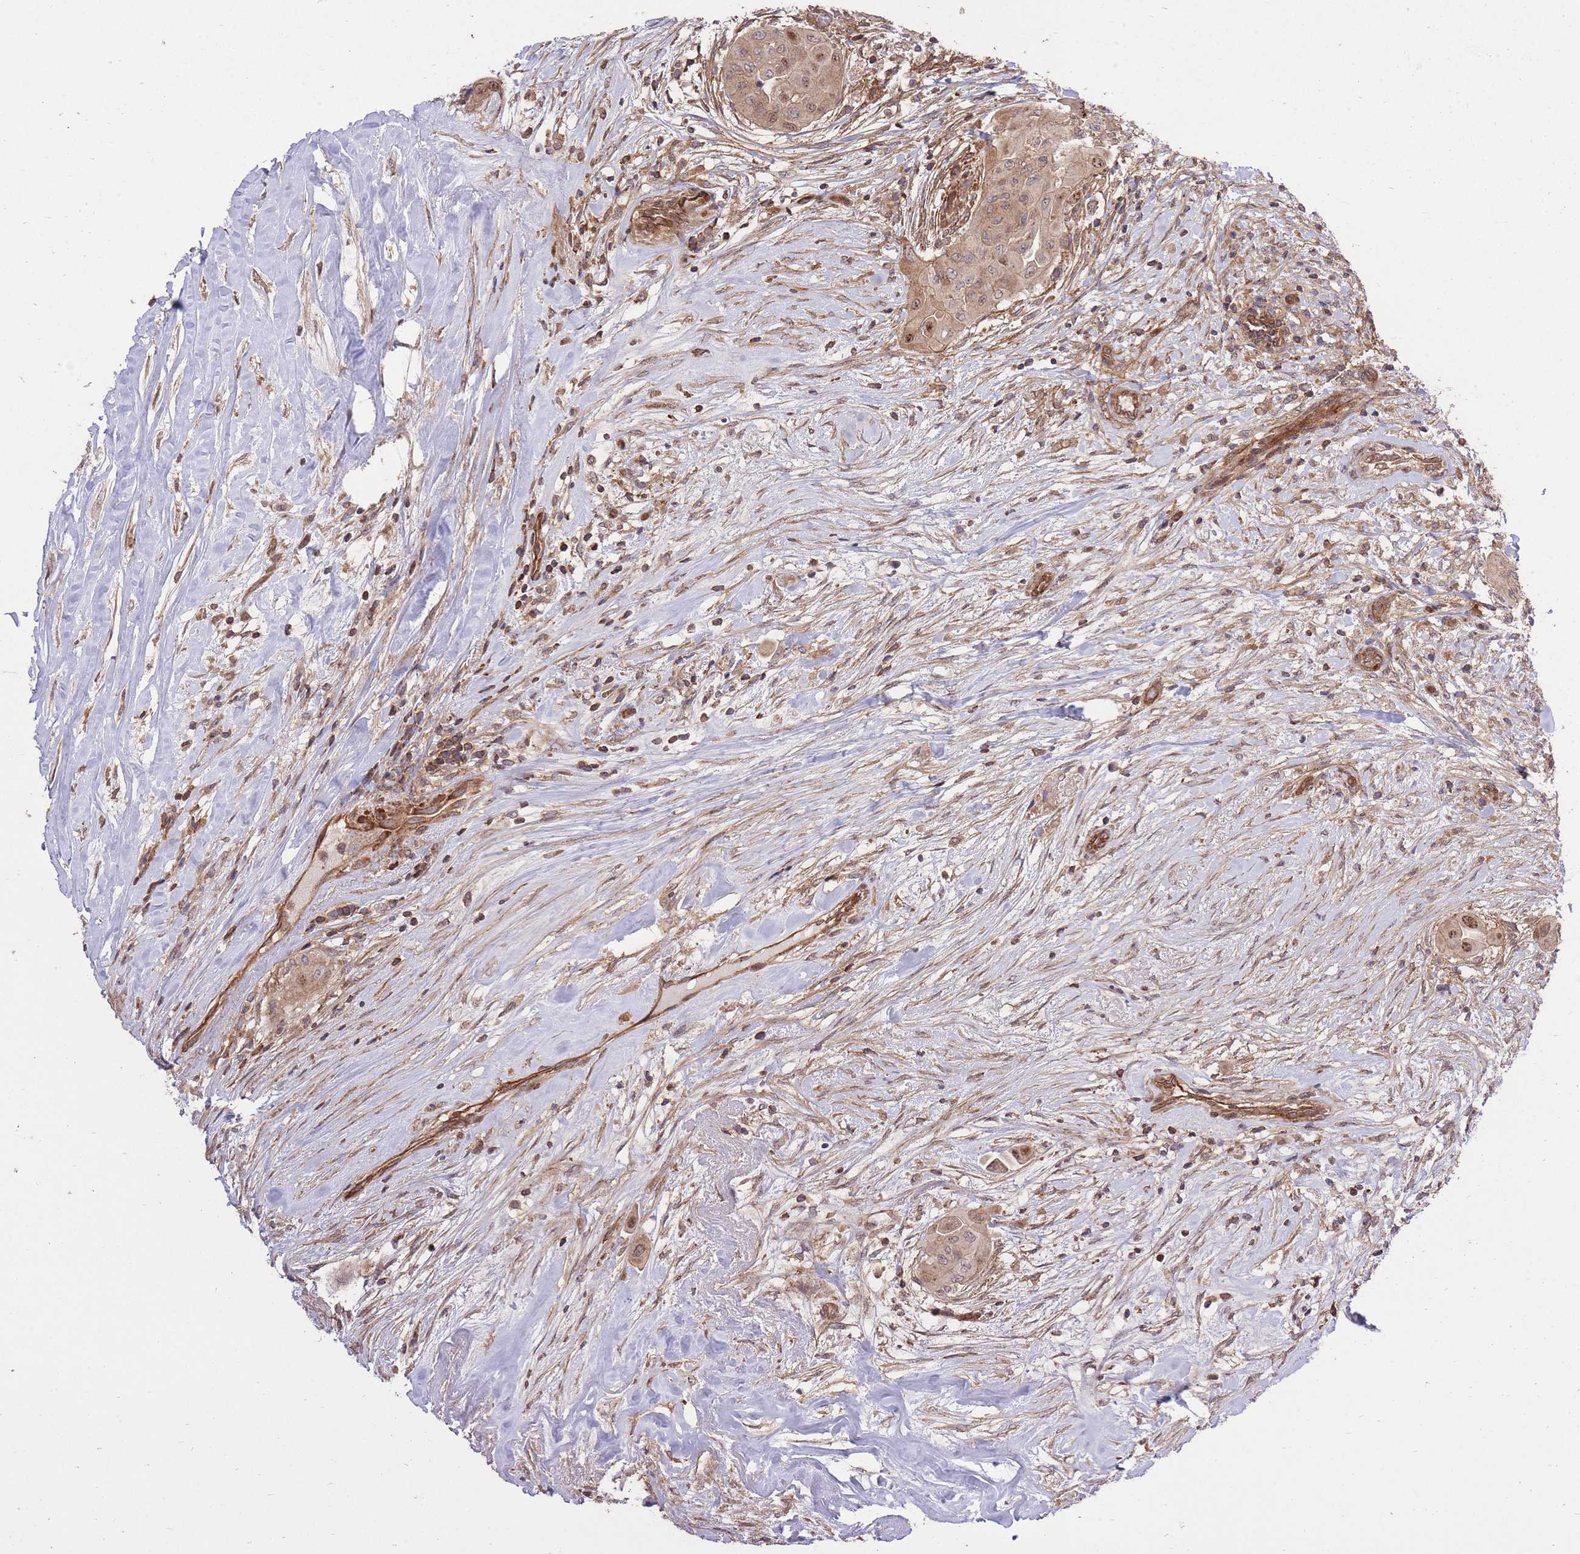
{"staining": {"intensity": "weak", "quantity": ">75%", "location": "cytoplasmic/membranous,nuclear"}, "tissue": "thyroid cancer", "cell_type": "Tumor cells", "image_type": "cancer", "snomed": [{"axis": "morphology", "description": "Papillary adenocarcinoma, NOS"}, {"axis": "topography", "description": "Thyroid gland"}], "caption": "Thyroid papillary adenocarcinoma stained for a protein shows weak cytoplasmic/membranous and nuclear positivity in tumor cells. (IHC, brightfield microscopy, high magnification).", "gene": "PLD1", "patient": {"sex": "female", "age": 59}}